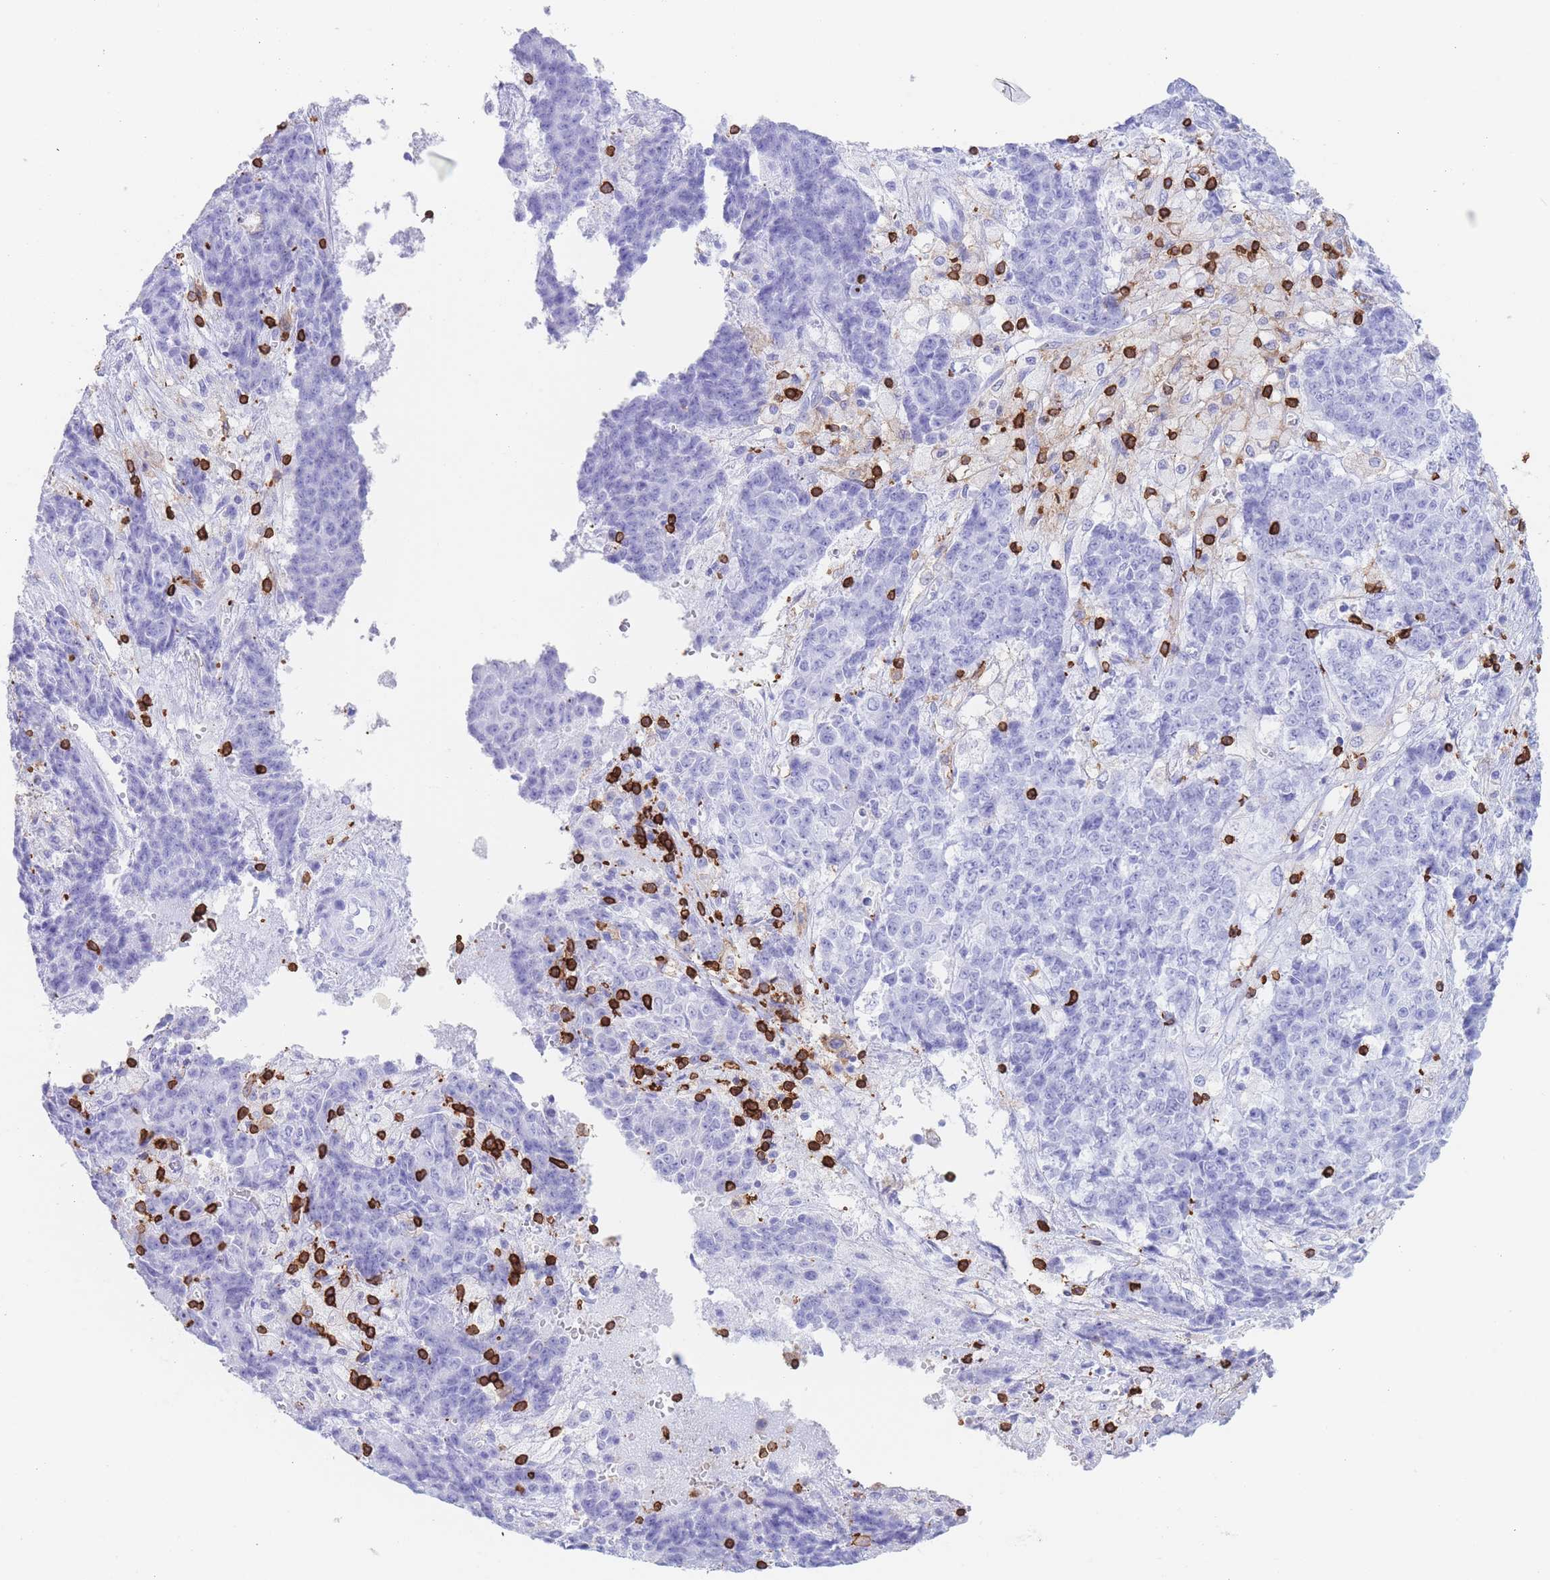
{"staining": {"intensity": "negative", "quantity": "none", "location": "none"}, "tissue": "ovarian cancer", "cell_type": "Tumor cells", "image_type": "cancer", "snomed": [{"axis": "morphology", "description": "Carcinoma, endometroid"}, {"axis": "topography", "description": "Ovary"}], "caption": "A high-resolution photomicrograph shows immunohistochemistry staining of ovarian cancer (endometroid carcinoma), which shows no significant expression in tumor cells.", "gene": "CORO1A", "patient": {"sex": "female", "age": 42}}